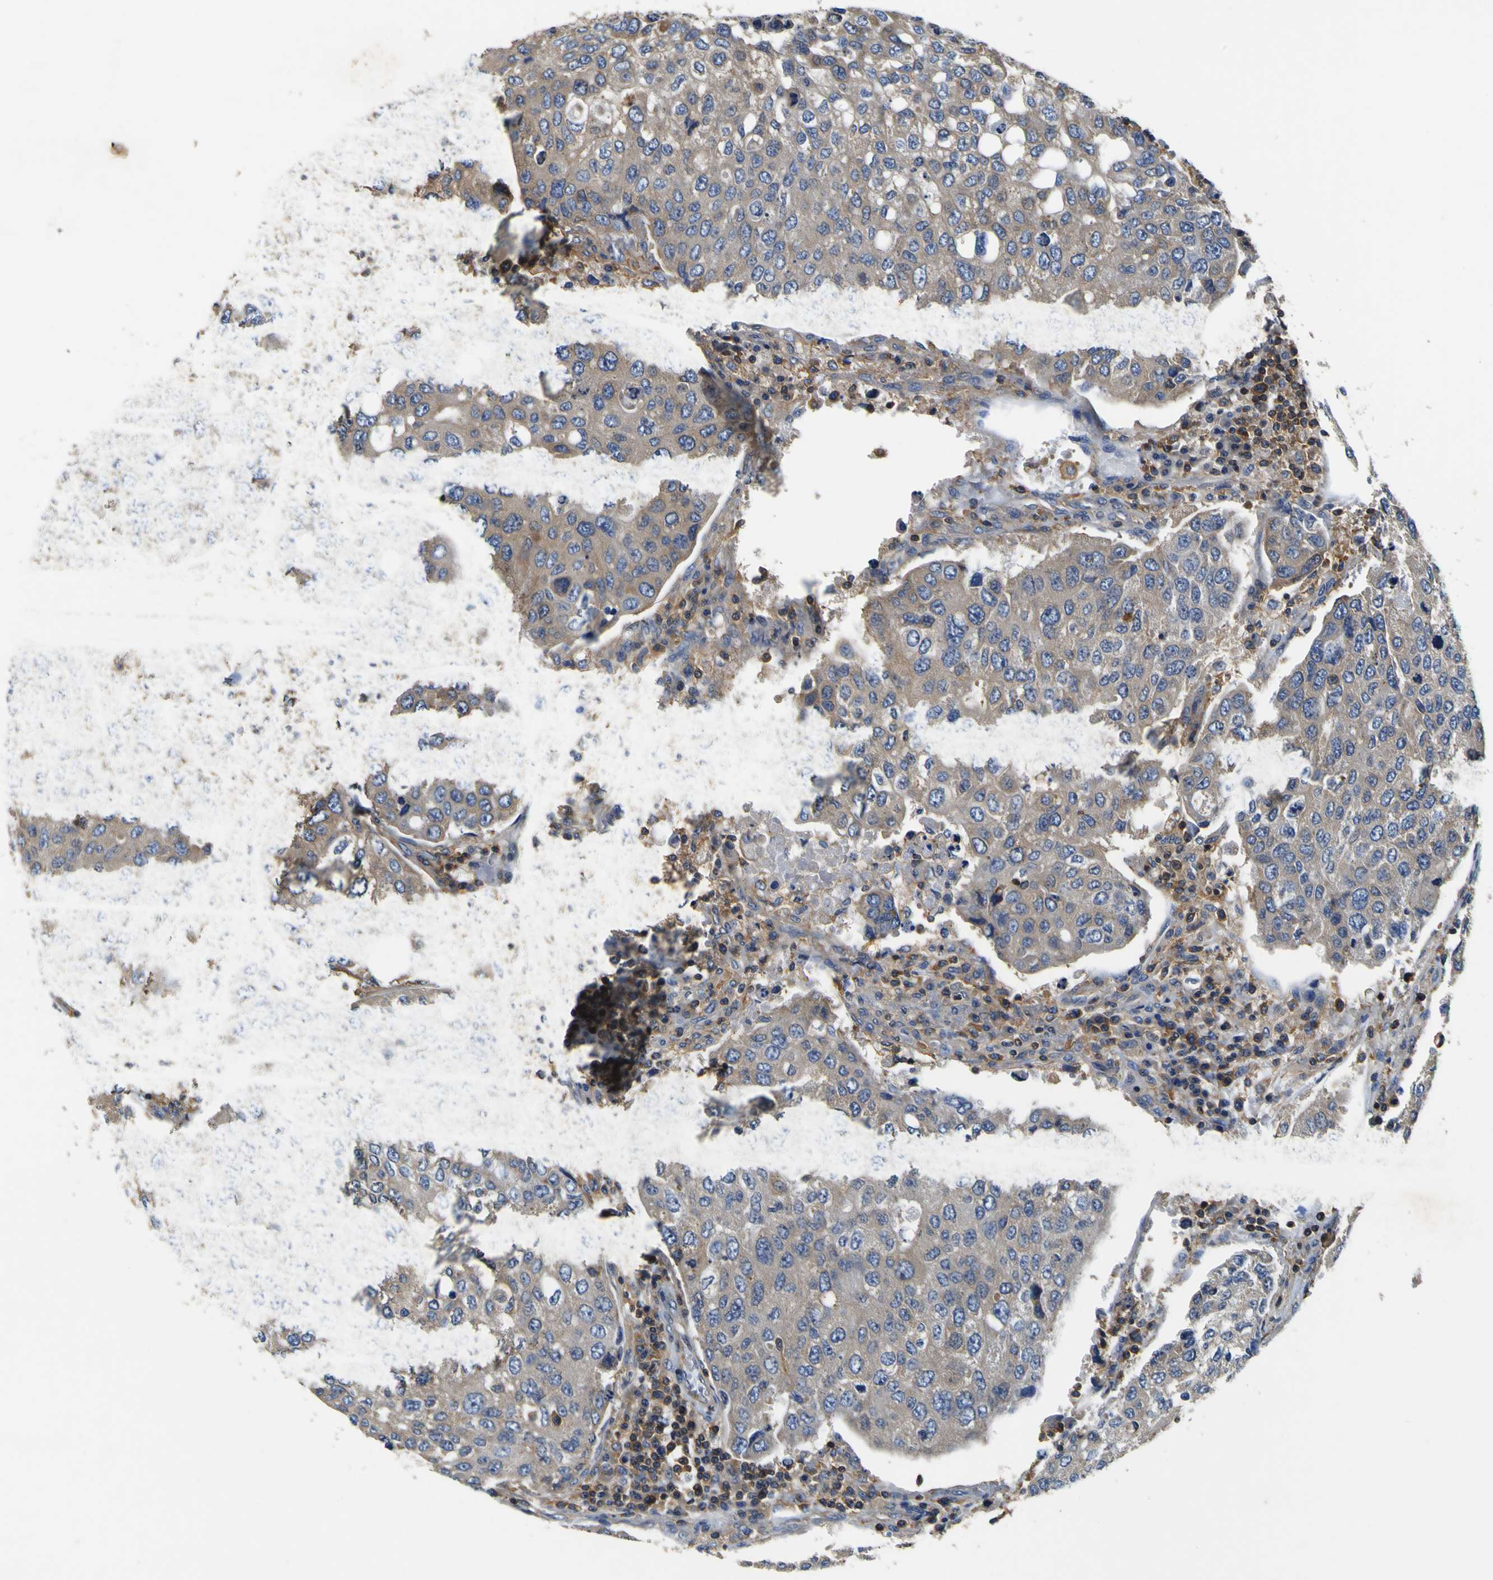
{"staining": {"intensity": "moderate", "quantity": ">75%", "location": "cytoplasmic/membranous"}, "tissue": "urothelial cancer", "cell_type": "Tumor cells", "image_type": "cancer", "snomed": [{"axis": "morphology", "description": "Urothelial carcinoma, High grade"}, {"axis": "topography", "description": "Lymph node"}, {"axis": "topography", "description": "Urinary bladder"}], "caption": "High-magnification brightfield microscopy of urothelial cancer stained with DAB (3,3'-diaminobenzidine) (brown) and counterstained with hematoxylin (blue). tumor cells exhibit moderate cytoplasmic/membranous expression is identified in approximately>75% of cells.", "gene": "CNR2", "patient": {"sex": "male", "age": 51}}